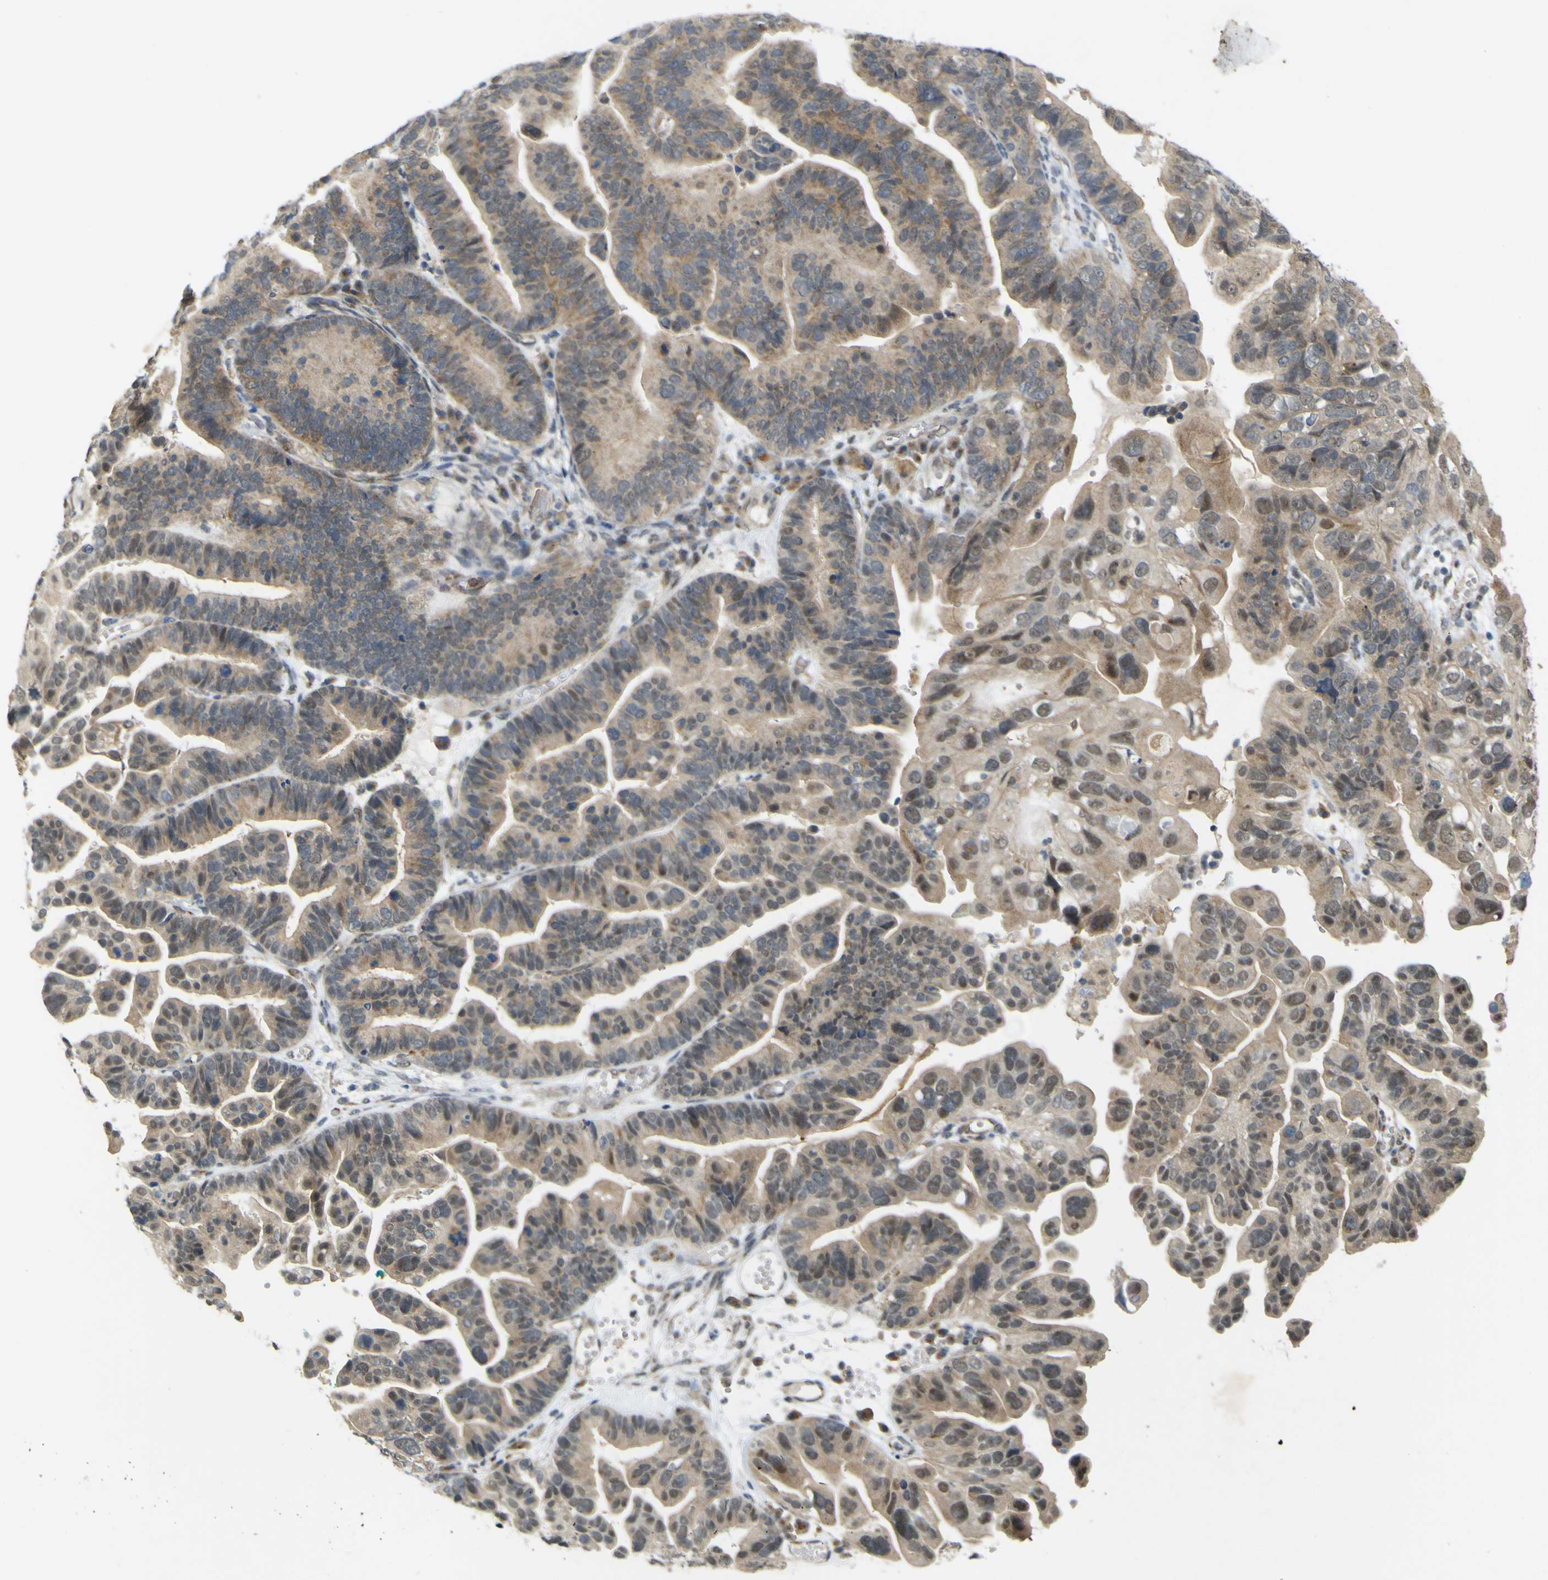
{"staining": {"intensity": "weak", "quantity": ">75%", "location": "cytoplasmic/membranous"}, "tissue": "ovarian cancer", "cell_type": "Tumor cells", "image_type": "cancer", "snomed": [{"axis": "morphology", "description": "Cystadenocarcinoma, serous, NOS"}, {"axis": "topography", "description": "Ovary"}], "caption": "High-magnification brightfield microscopy of ovarian cancer stained with DAB (brown) and counterstained with hematoxylin (blue). tumor cells exhibit weak cytoplasmic/membranous staining is appreciated in about>75% of cells. (DAB (3,3'-diaminobenzidine) IHC with brightfield microscopy, high magnification).", "gene": "IGF2R", "patient": {"sex": "female", "age": 56}}